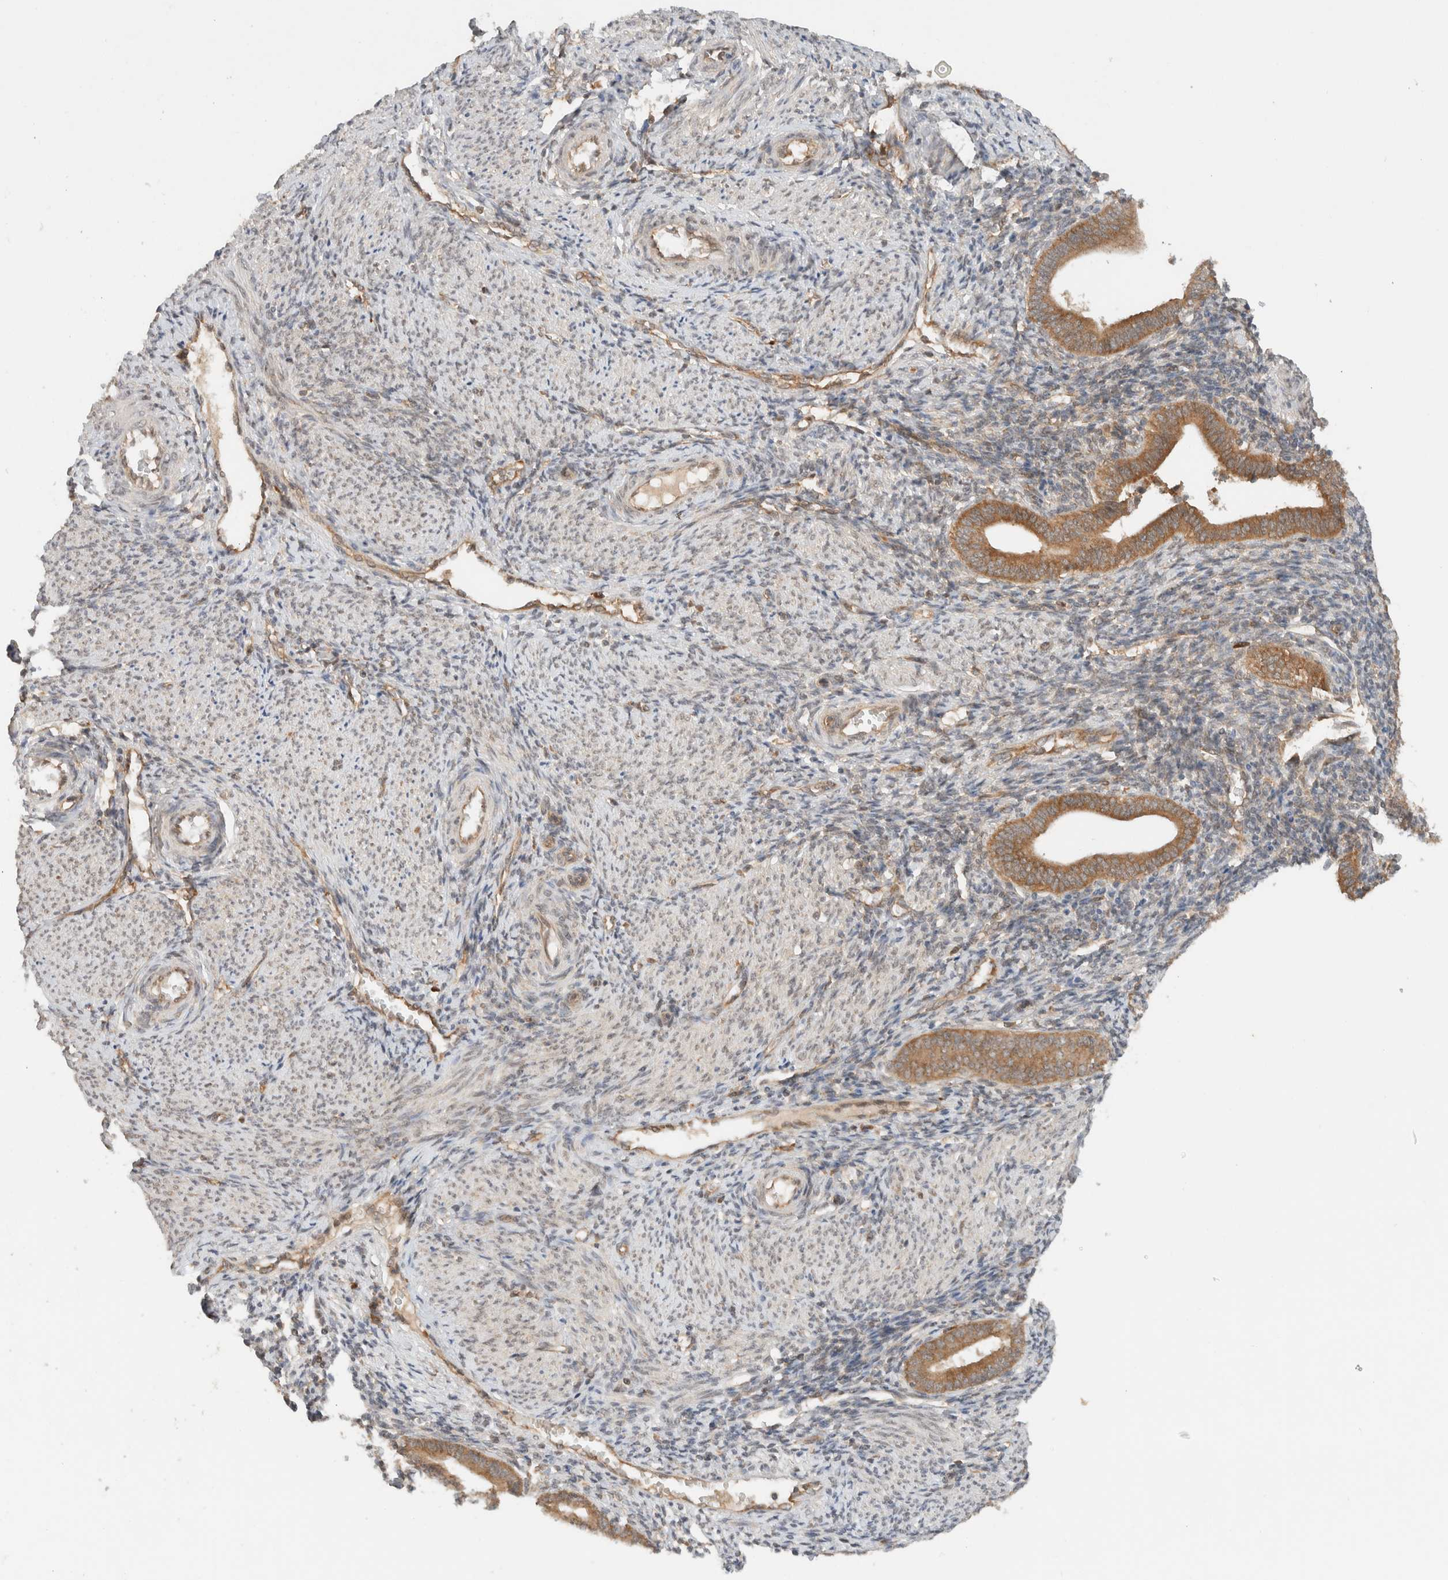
{"staining": {"intensity": "weak", "quantity": "25%-75%", "location": "cytoplasmic/membranous,nuclear"}, "tissue": "endometrium", "cell_type": "Cells in endometrial stroma", "image_type": "normal", "snomed": [{"axis": "morphology", "description": "Normal tissue, NOS"}, {"axis": "topography", "description": "Uterus"}, {"axis": "topography", "description": "Endometrium"}], "caption": "Protein staining of unremarkable endometrium displays weak cytoplasmic/membranous,nuclear positivity in approximately 25%-75% of cells in endometrial stroma.", "gene": "ARFGEF2", "patient": {"sex": "female", "age": 33}}